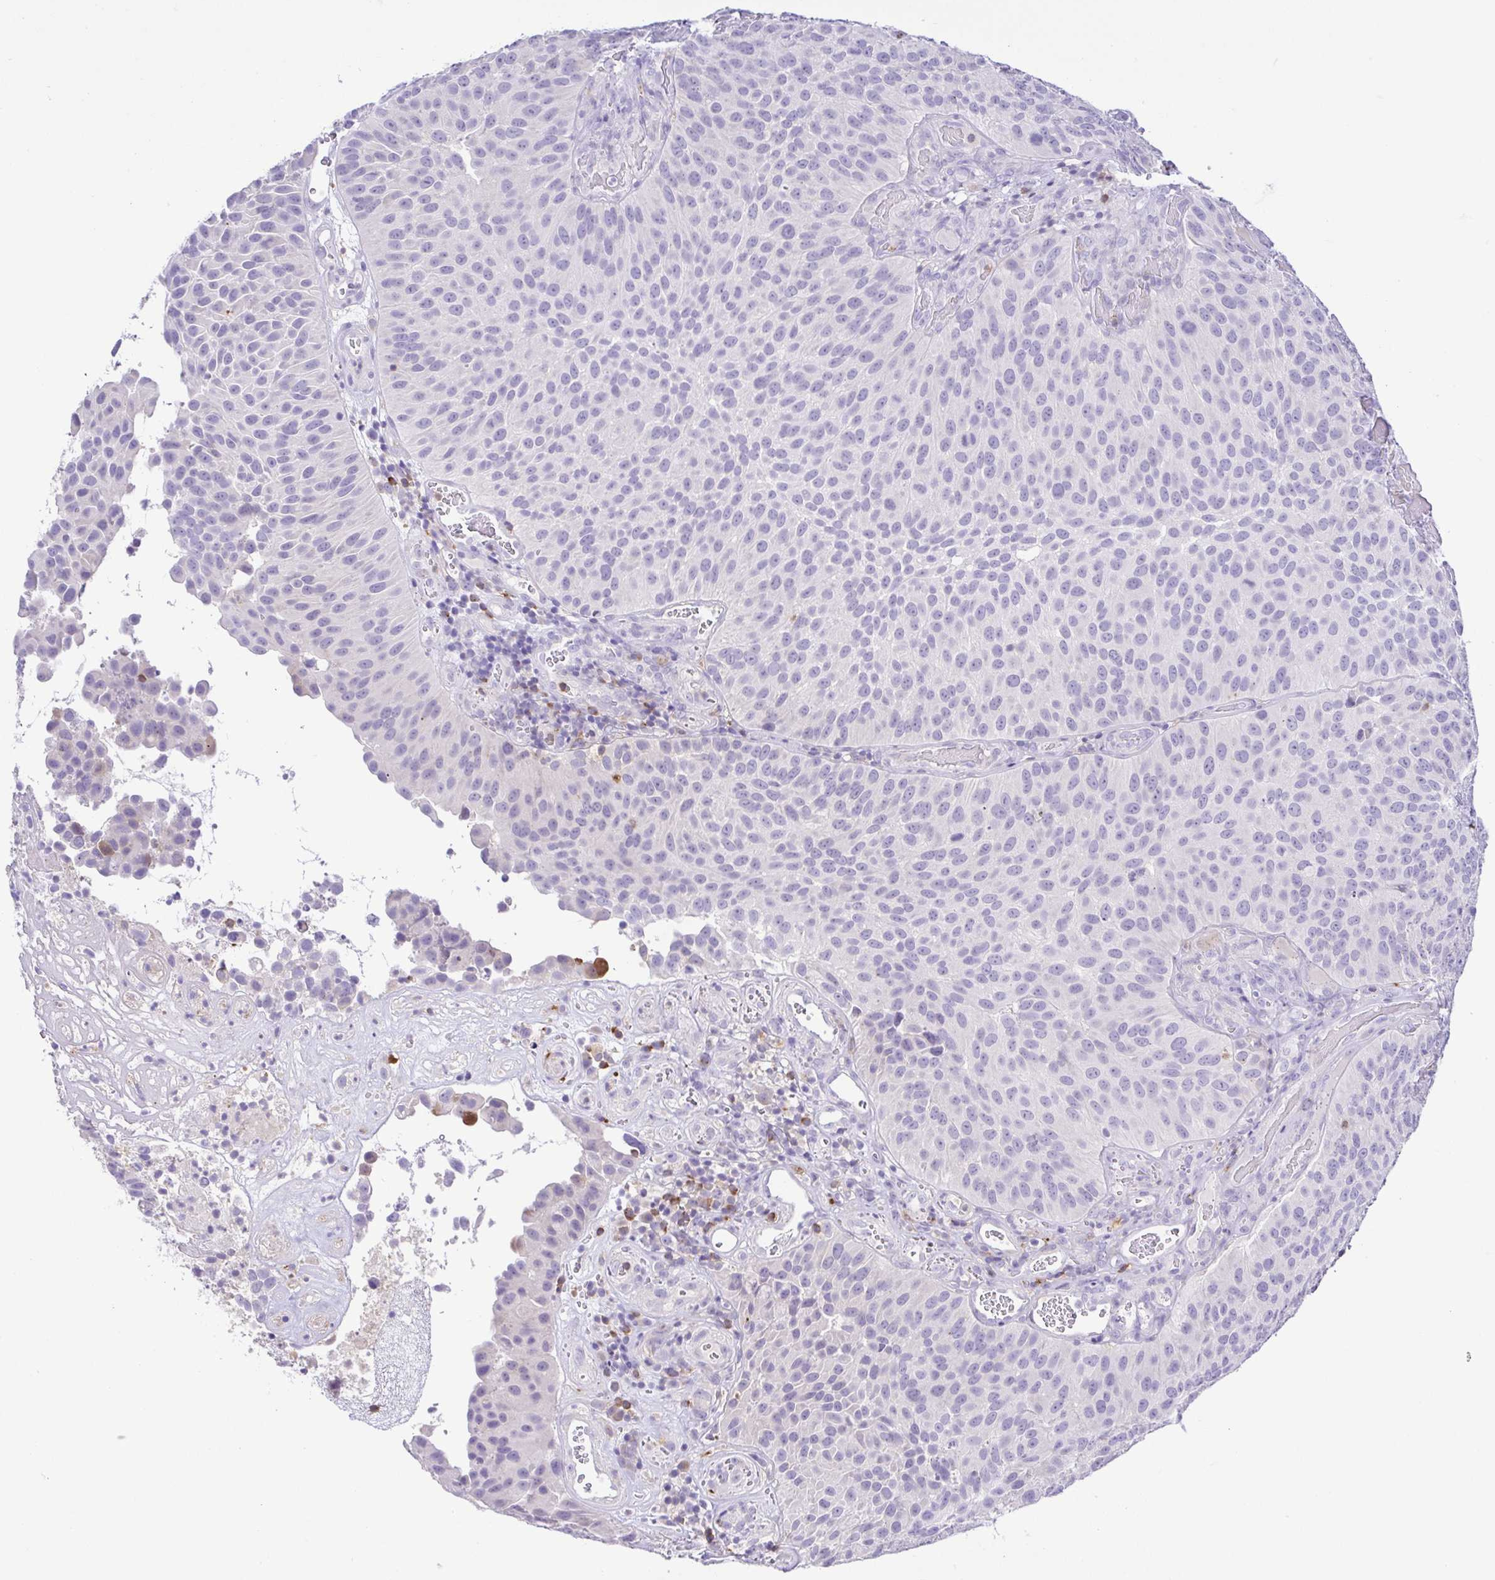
{"staining": {"intensity": "negative", "quantity": "none", "location": "none"}, "tissue": "urothelial cancer", "cell_type": "Tumor cells", "image_type": "cancer", "snomed": [{"axis": "morphology", "description": "Urothelial carcinoma, Low grade"}, {"axis": "topography", "description": "Urinary bladder"}], "caption": "Tumor cells are negative for brown protein staining in urothelial cancer. The staining is performed using DAB brown chromogen with nuclei counter-stained in using hematoxylin.", "gene": "PGLYRP1", "patient": {"sex": "male", "age": 76}}